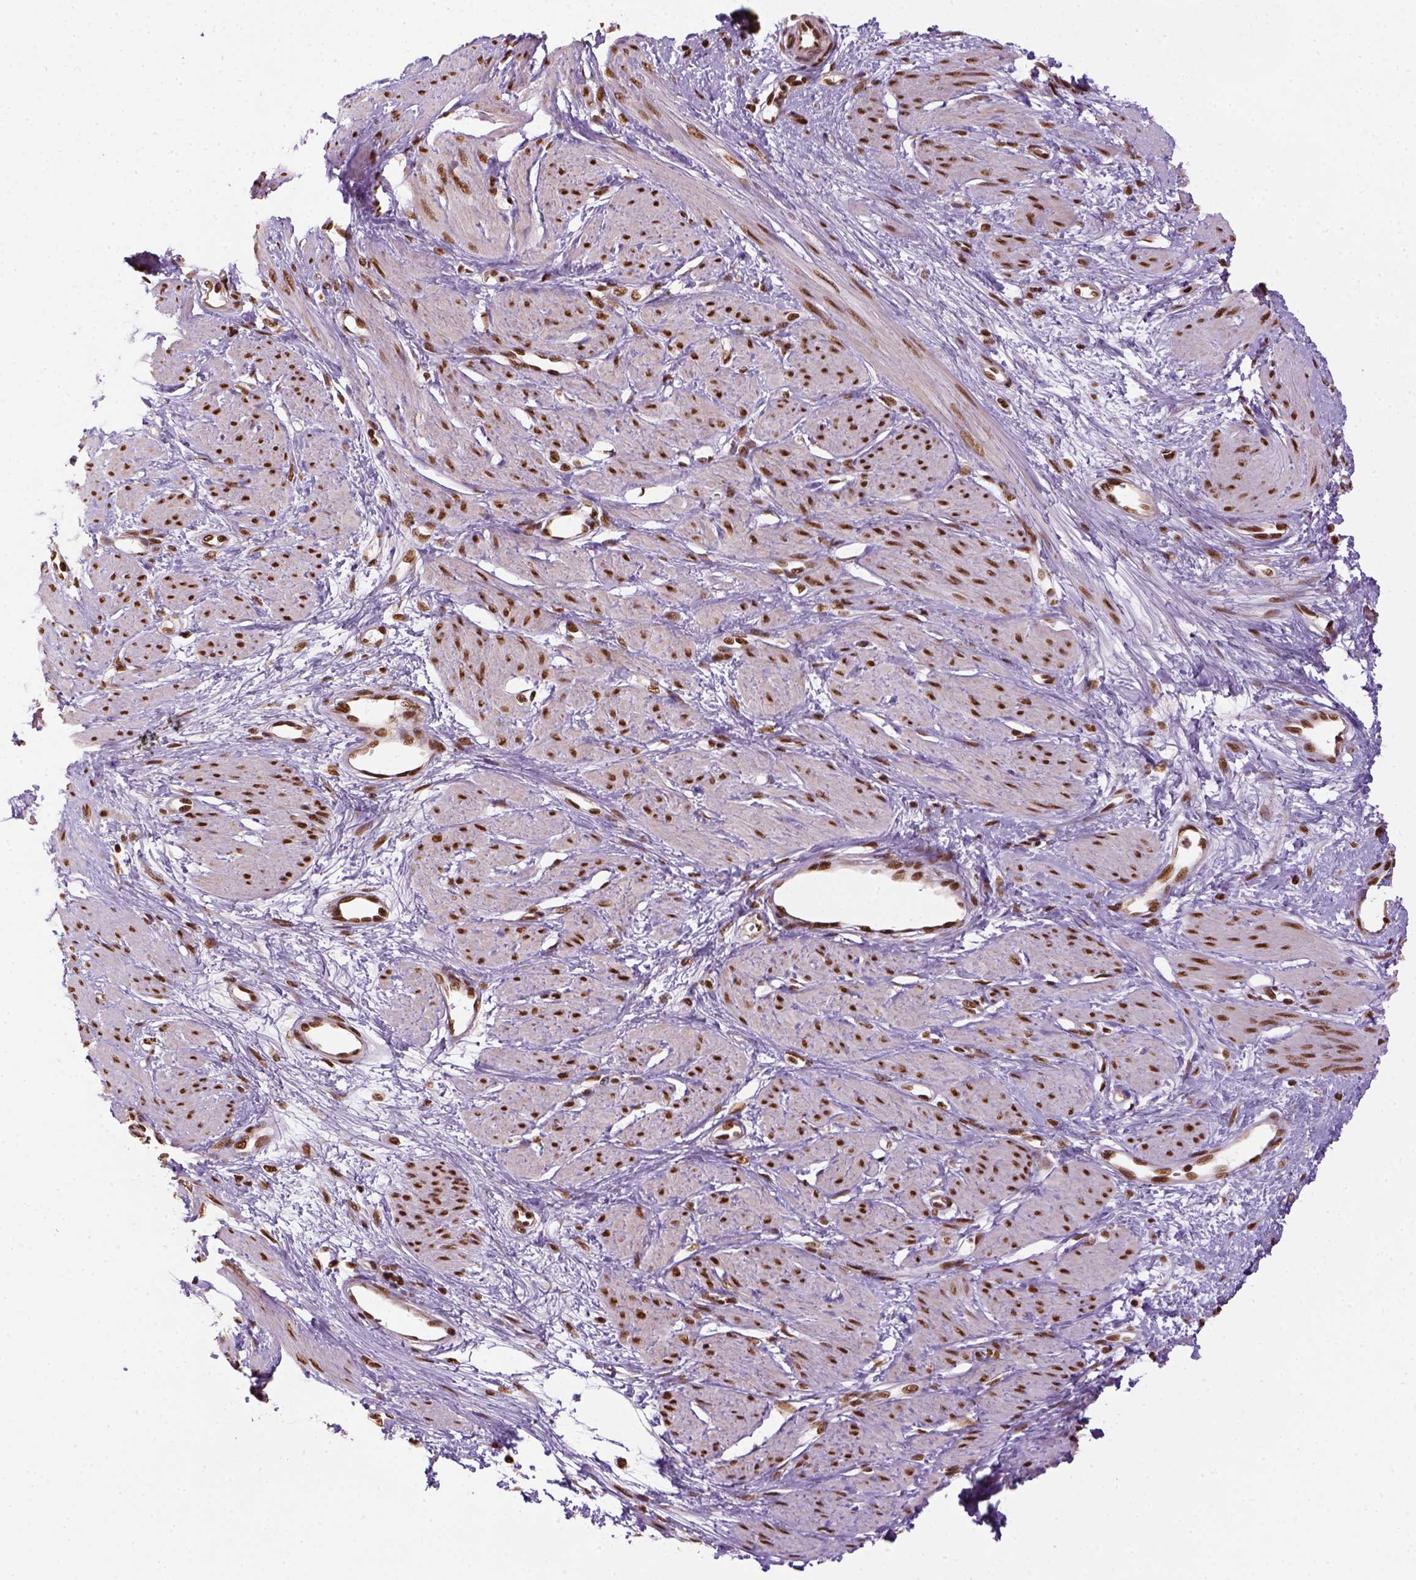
{"staining": {"intensity": "strong", "quantity": ">75%", "location": "nuclear"}, "tissue": "smooth muscle", "cell_type": "Smooth muscle cells", "image_type": "normal", "snomed": [{"axis": "morphology", "description": "Normal tissue, NOS"}, {"axis": "topography", "description": "Smooth muscle"}, {"axis": "topography", "description": "Uterus"}], "caption": "Smooth muscle stained with DAB immunohistochemistry (IHC) demonstrates high levels of strong nuclear expression in about >75% of smooth muscle cells.", "gene": "CCAR1", "patient": {"sex": "female", "age": 39}}